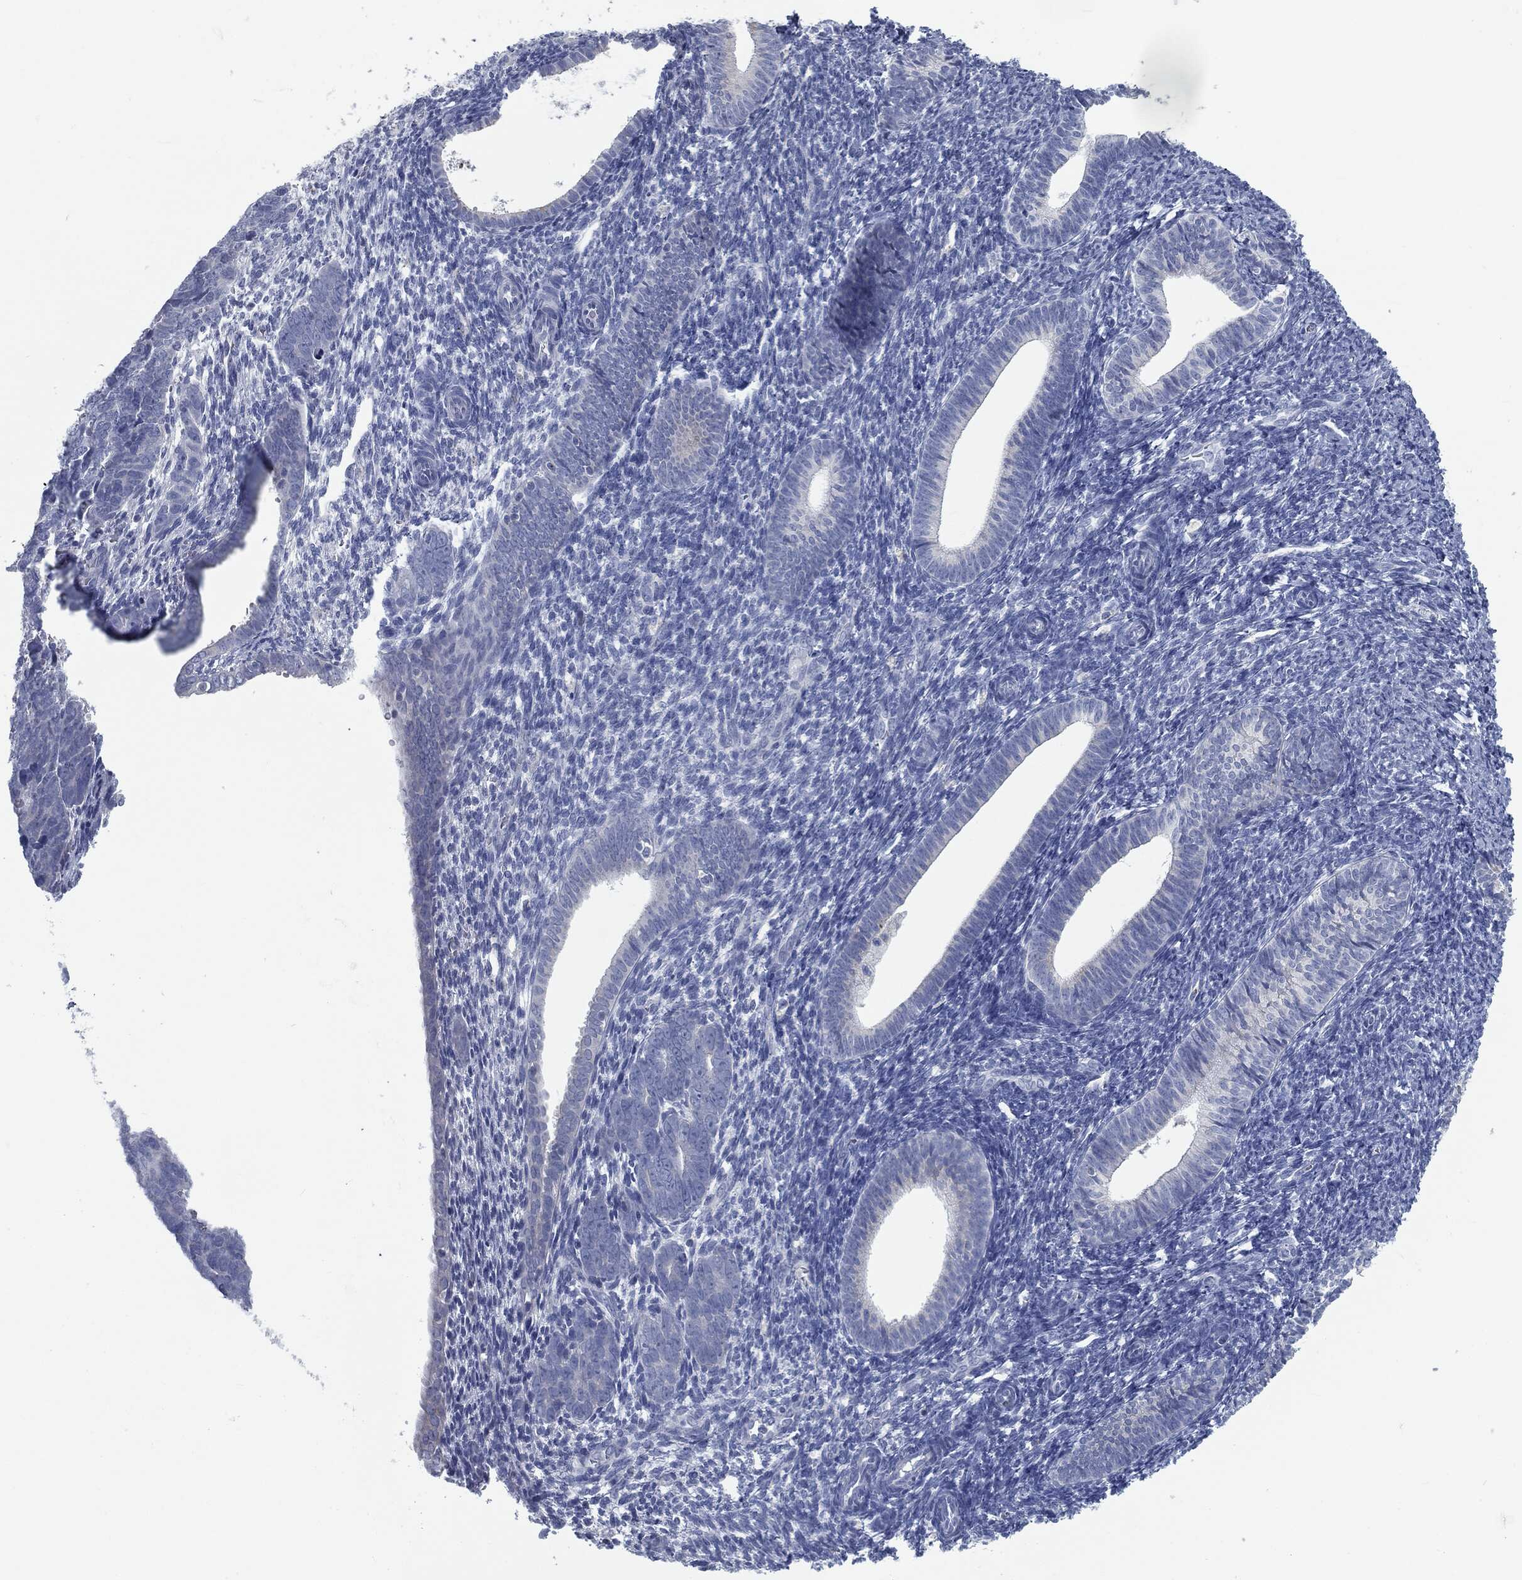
{"staining": {"intensity": "negative", "quantity": "none", "location": "none"}, "tissue": "endometrial cancer", "cell_type": "Tumor cells", "image_type": "cancer", "snomed": [{"axis": "morphology", "description": "Adenocarcinoma, NOS"}, {"axis": "topography", "description": "Endometrium"}], "caption": "Immunohistochemistry photomicrograph of human endometrial cancer (adenocarcinoma) stained for a protein (brown), which reveals no staining in tumor cells. The staining was performed using DAB to visualize the protein expression in brown, while the nuclei were stained in blue with hematoxylin (Magnification: 20x).", "gene": "CAV3", "patient": {"sex": "female", "age": 82}}